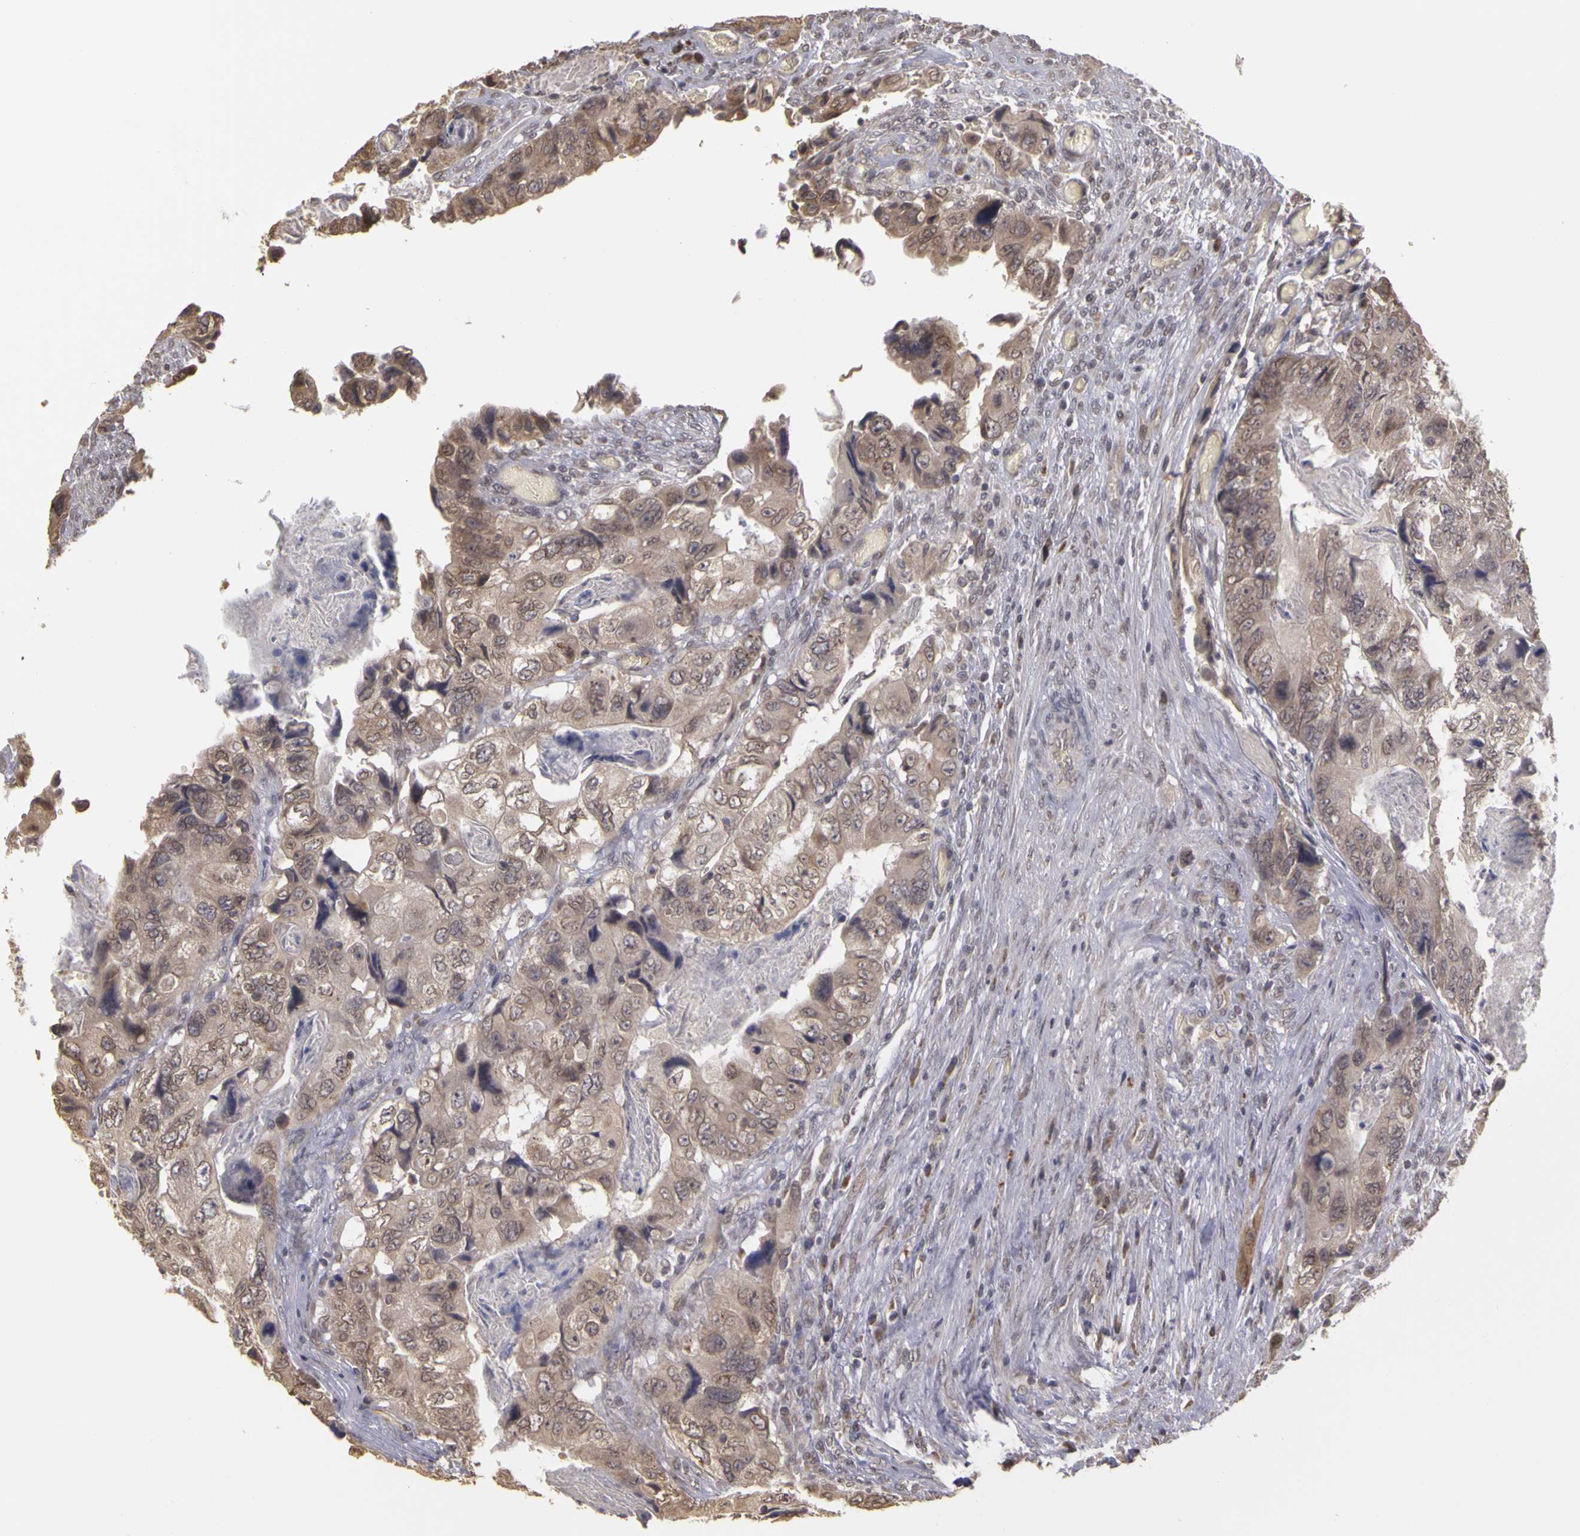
{"staining": {"intensity": "weak", "quantity": ">75%", "location": "cytoplasmic/membranous"}, "tissue": "colorectal cancer", "cell_type": "Tumor cells", "image_type": "cancer", "snomed": [{"axis": "morphology", "description": "Adenocarcinoma, NOS"}, {"axis": "topography", "description": "Rectum"}], "caption": "A low amount of weak cytoplasmic/membranous positivity is seen in about >75% of tumor cells in adenocarcinoma (colorectal) tissue.", "gene": "FRMD7", "patient": {"sex": "female", "age": 82}}